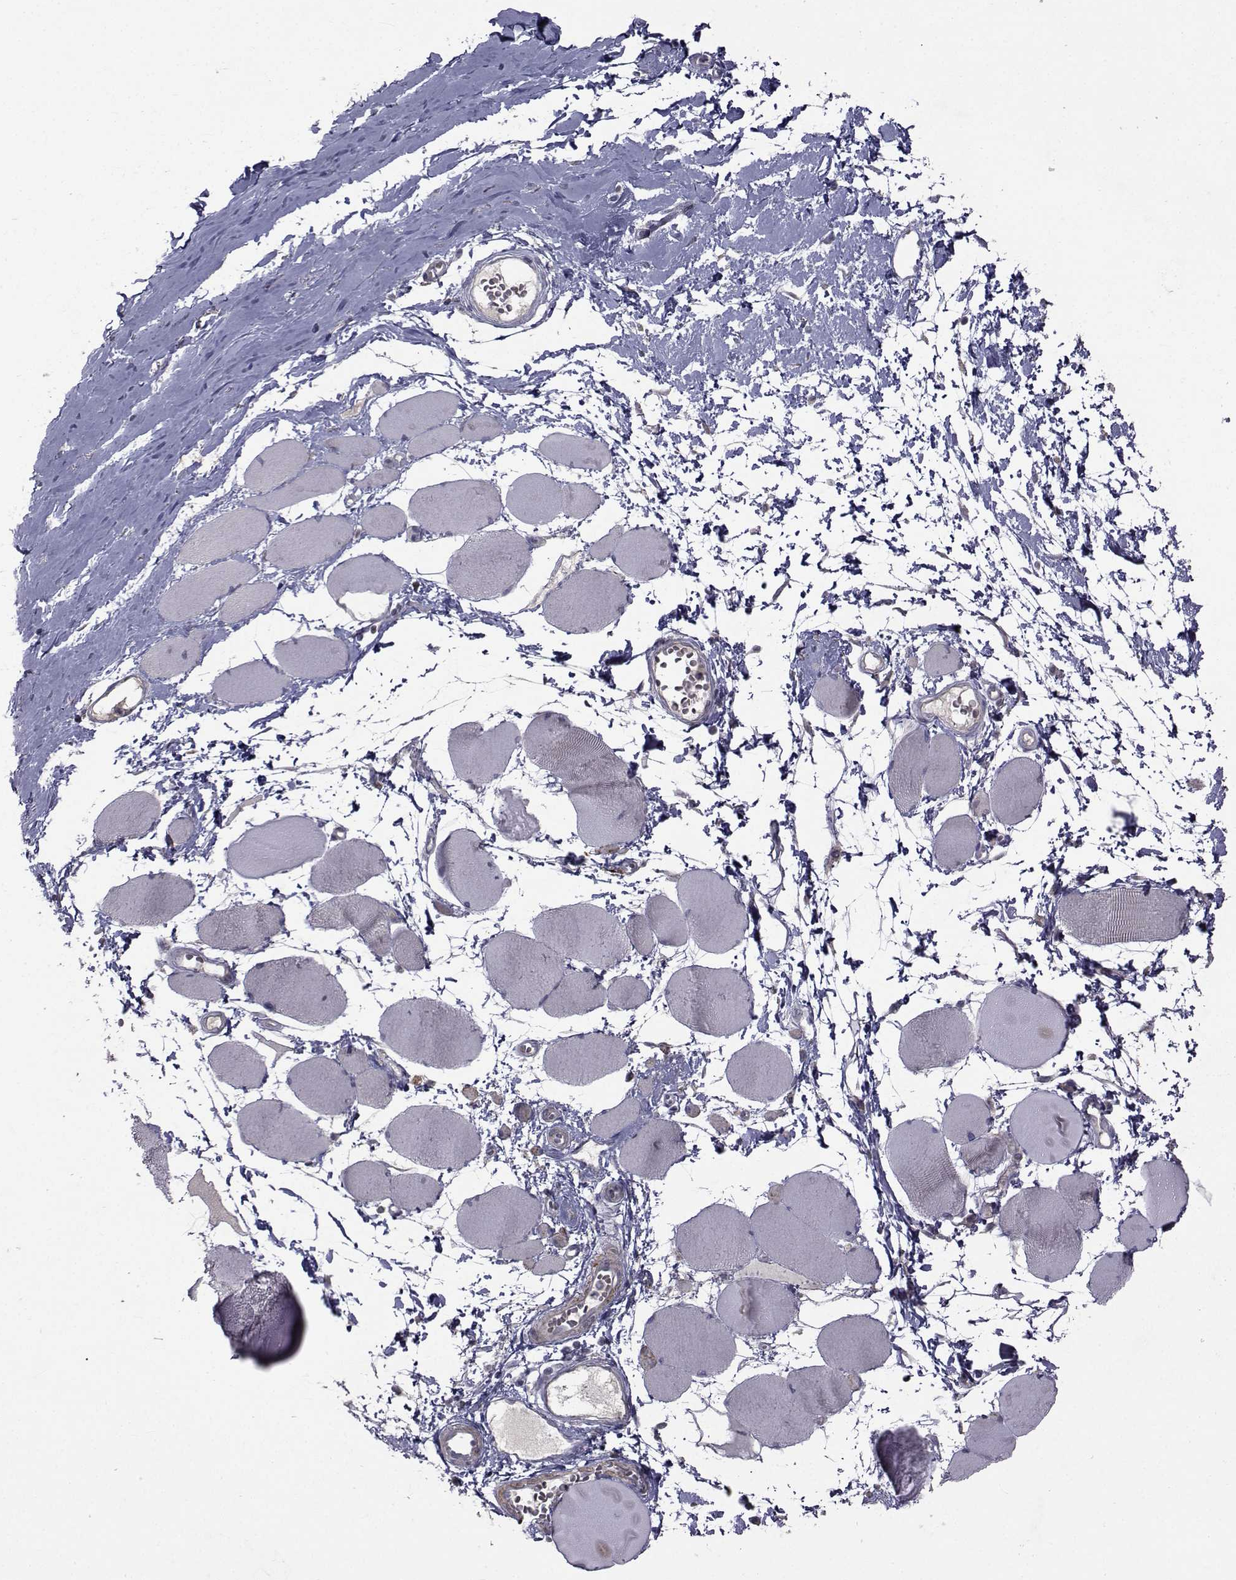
{"staining": {"intensity": "negative", "quantity": "none", "location": "none"}, "tissue": "skeletal muscle", "cell_type": "Myocytes", "image_type": "normal", "snomed": [{"axis": "morphology", "description": "Normal tissue, NOS"}, {"axis": "topography", "description": "Skeletal muscle"}], "caption": "Immunohistochemistry image of unremarkable skeletal muscle: human skeletal muscle stained with DAB (3,3'-diaminobenzidine) demonstrates no significant protein expression in myocytes.", "gene": "FDXR", "patient": {"sex": "female", "age": 75}}